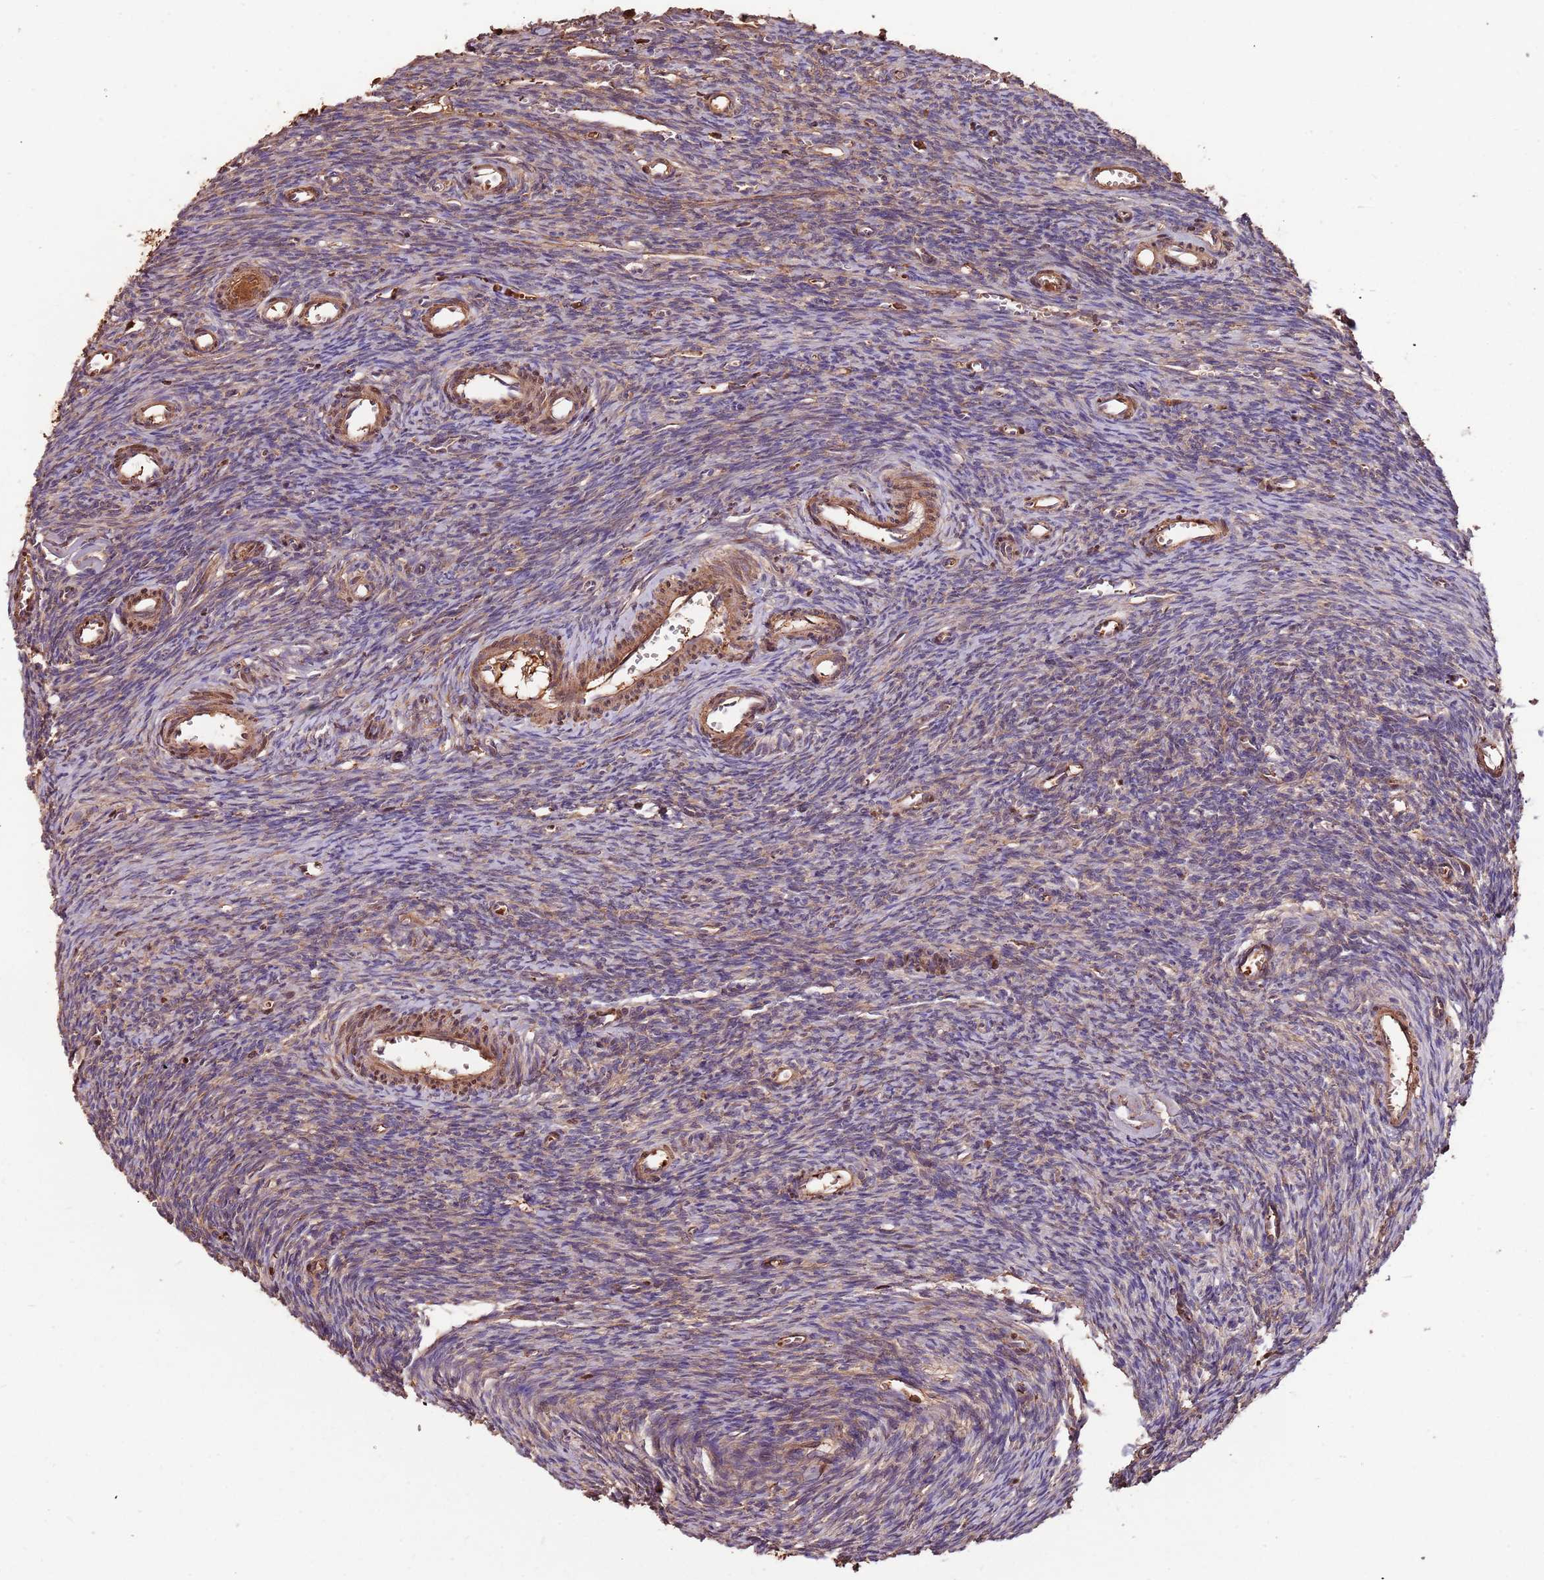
{"staining": {"intensity": "moderate", "quantity": "<25%", "location": "cytoplasmic/membranous"}, "tissue": "ovary", "cell_type": "Ovarian stroma cells", "image_type": "normal", "snomed": [{"axis": "morphology", "description": "Normal tissue, NOS"}, {"axis": "topography", "description": "Ovary"}], "caption": "This histopathology image displays immunohistochemistry staining of benign ovary, with low moderate cytoplasmic/membranous staining in about <25% of ovarian stroma cells.", "gene": "DENR", "patient": {"sex": "female", "age": 39}}